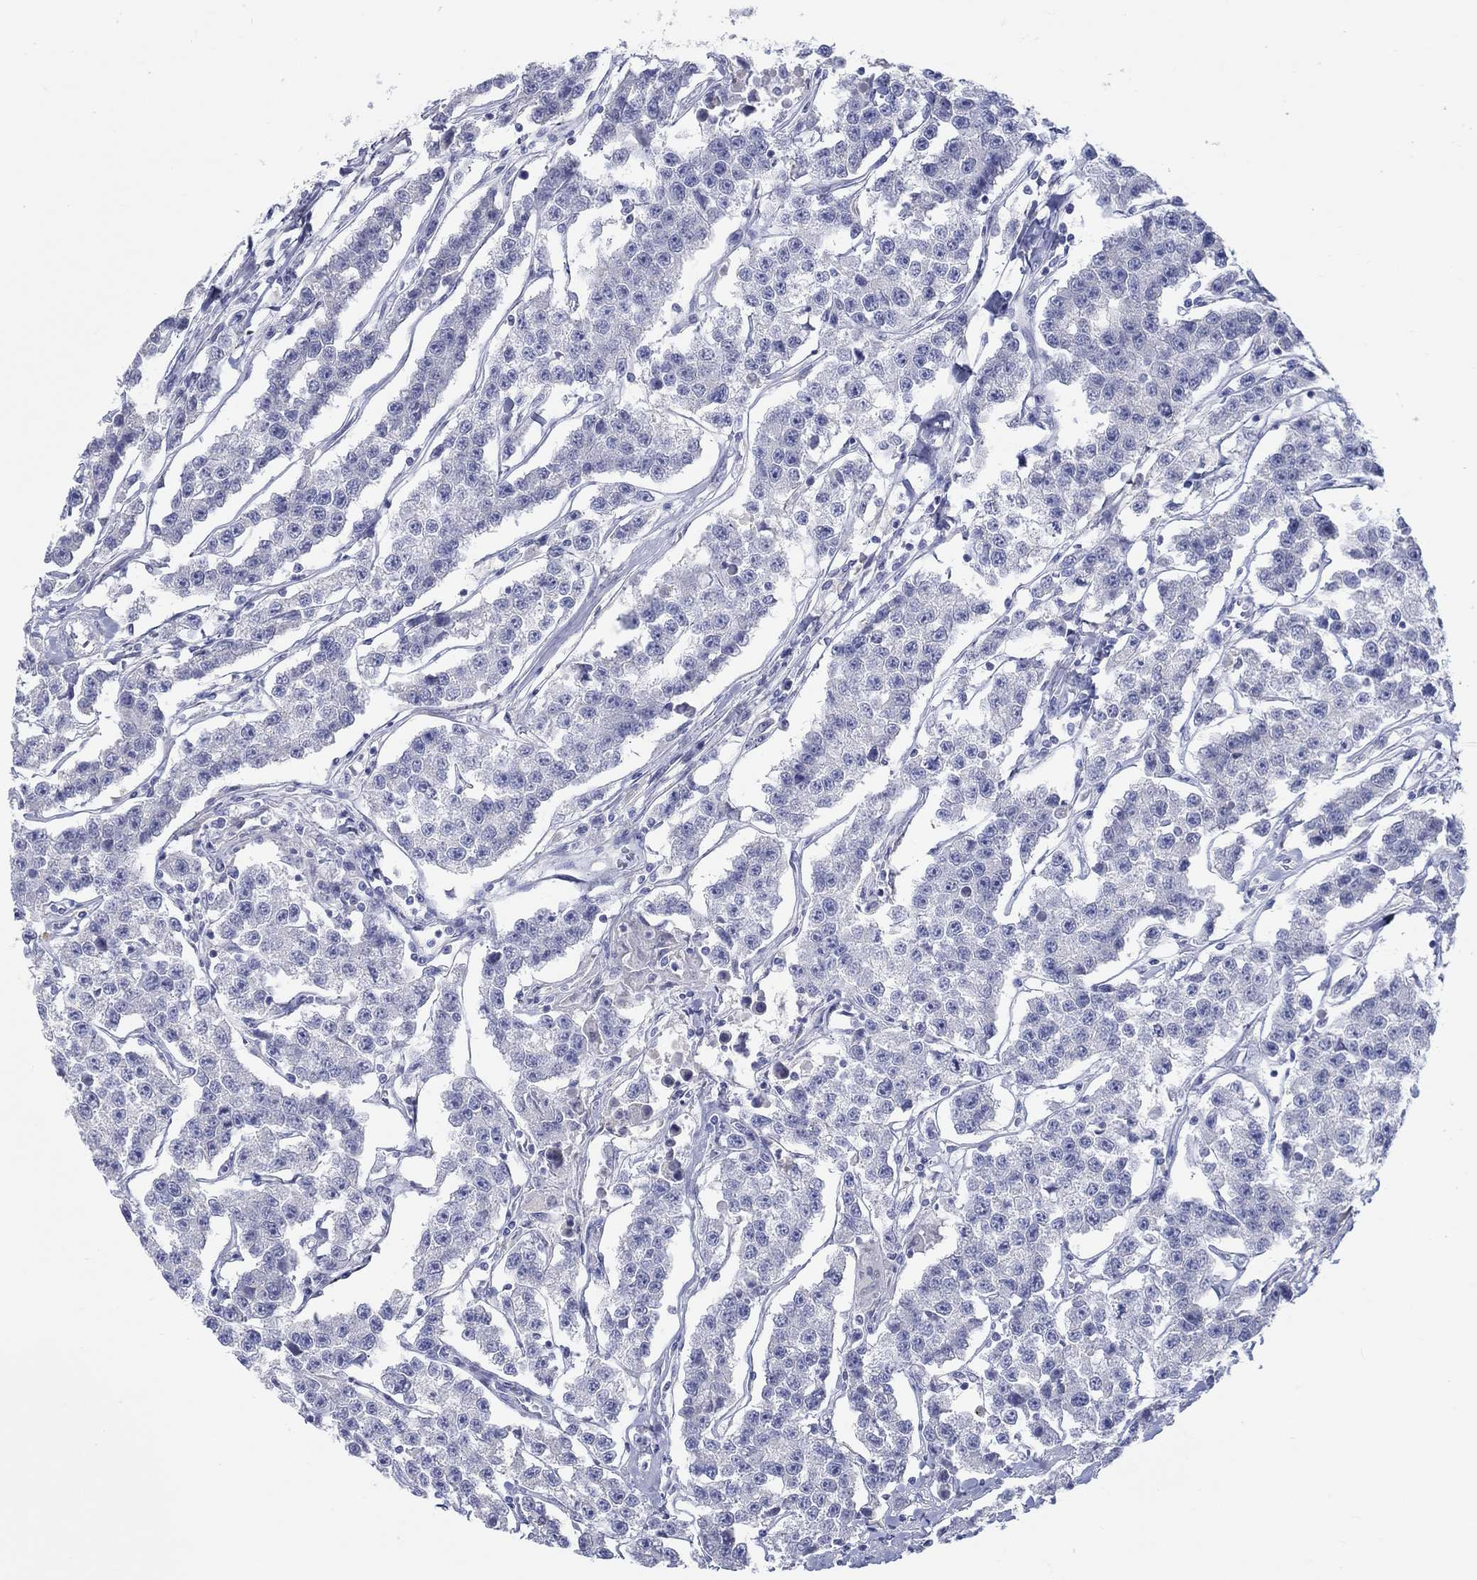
{"staining": {"intensity": "negative", "quantity": "none", "location": "none"}, "tissue": "testis cancer", "cell_type": "Tumor cells", "image_type": "cancer", "snomed": [{"axis": "morphology", "description": "Seminoma, NOS"}, {"axis": "topography", "description": "Testis"}], "caption": "A high-resolution photomicrograph shows immunohistochemistry staining of testis seminoma, which shows no significant staining in tumor cells.", "gene": "LRRC4C", "patient": {"sex": "male", "age": 59}}